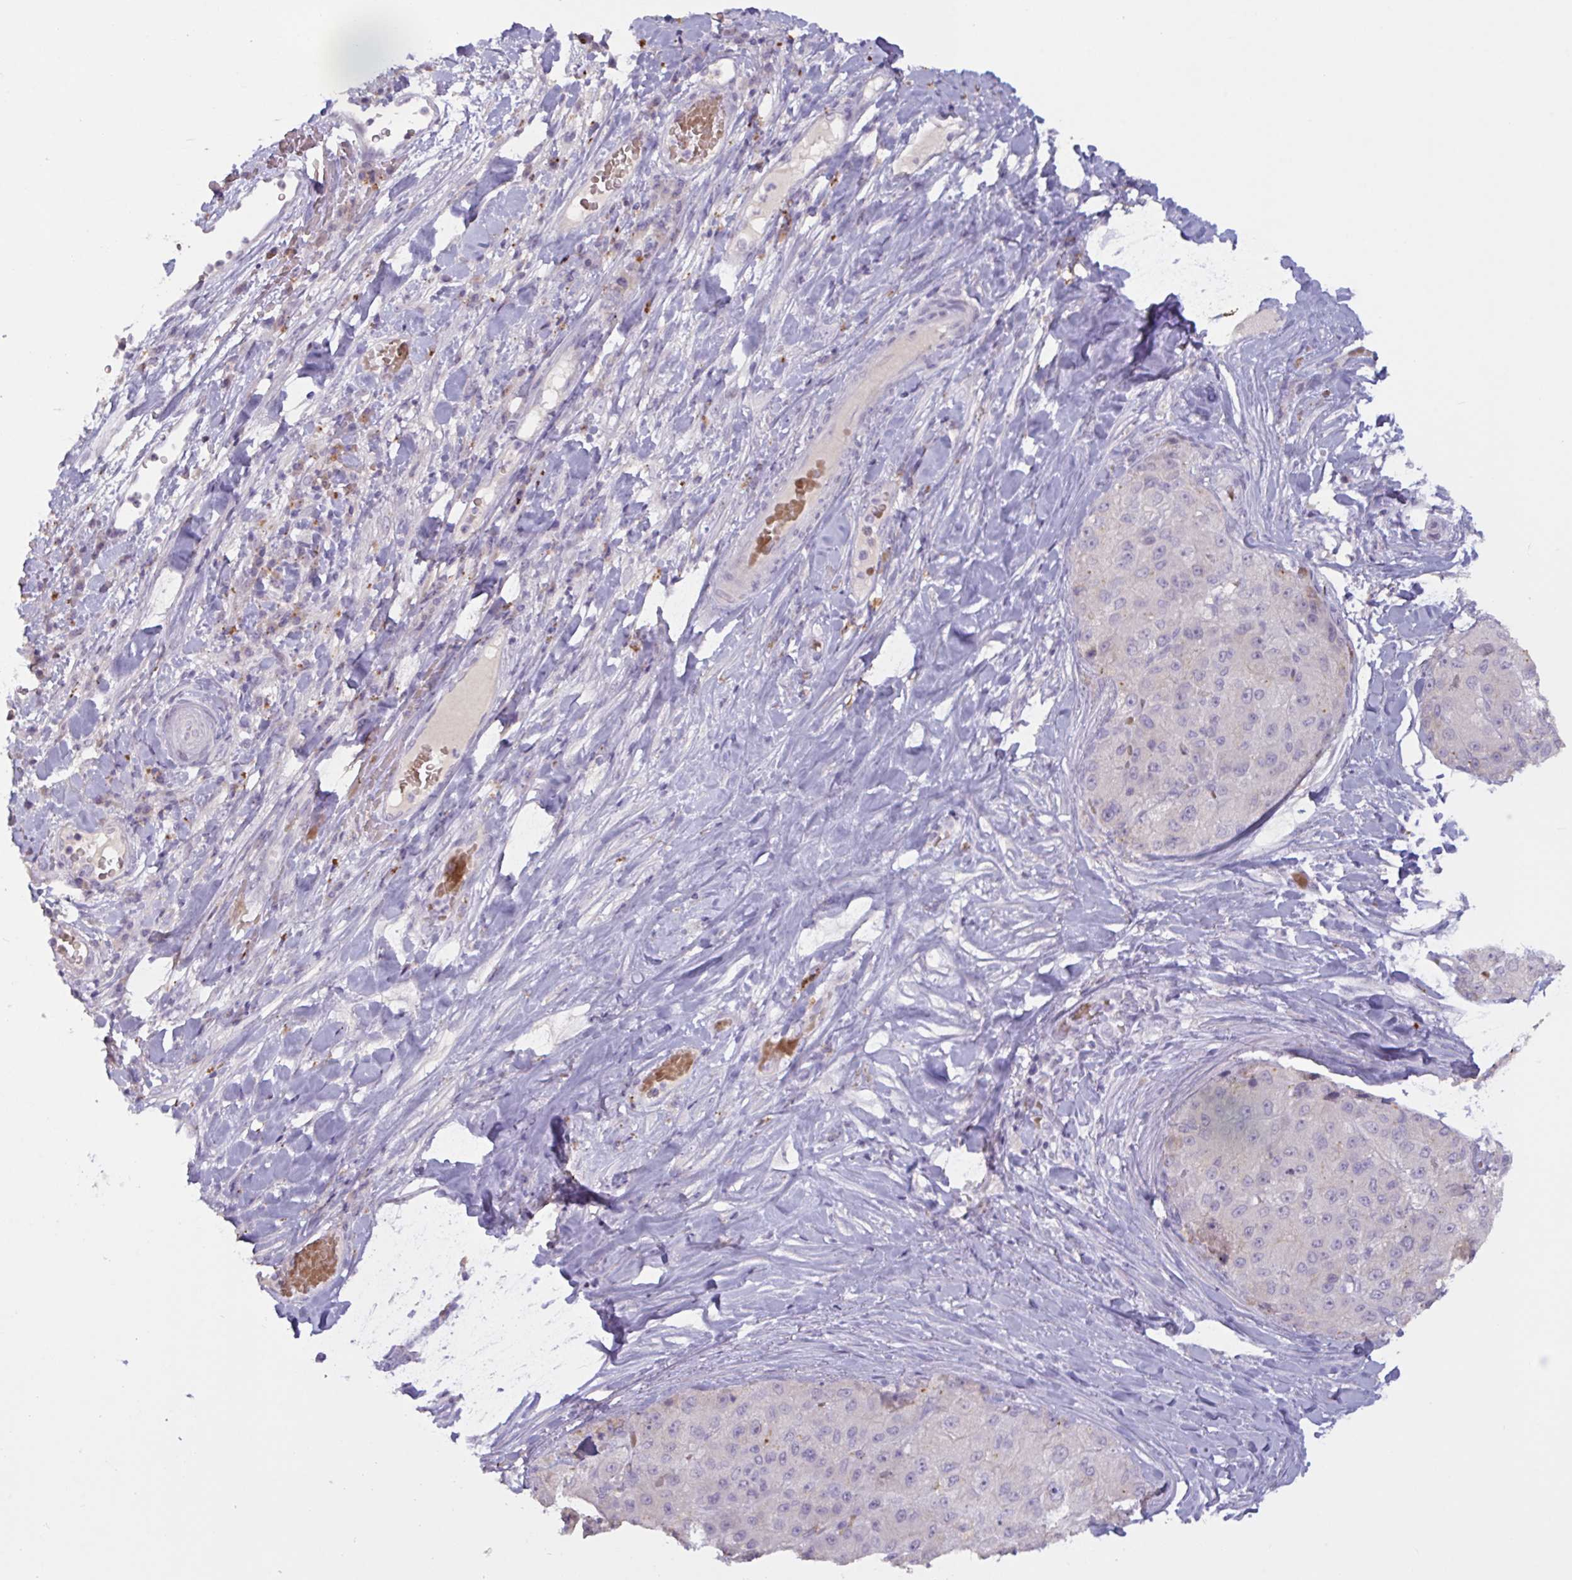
{"staining": {"intensity": "negative", "quantity": "none", "location": "none"}, "tissue": "liver cancer", "cell_type": "Tumor cells", "image_type": "cancer", "snomed": [{"axis": "morphology", "description": "Carcinoma, Hepatocellular, NOS"}, {"axis": "topography", "description": "Liver"}], "caption": "This is a photomicrograph of immunohistochemistry staining of hepatocellular carcinoma (liver), which shows no positivity in tumor cells.", "gene": "RFPL4B", "patient": {"sex": "male", "age": 80}}